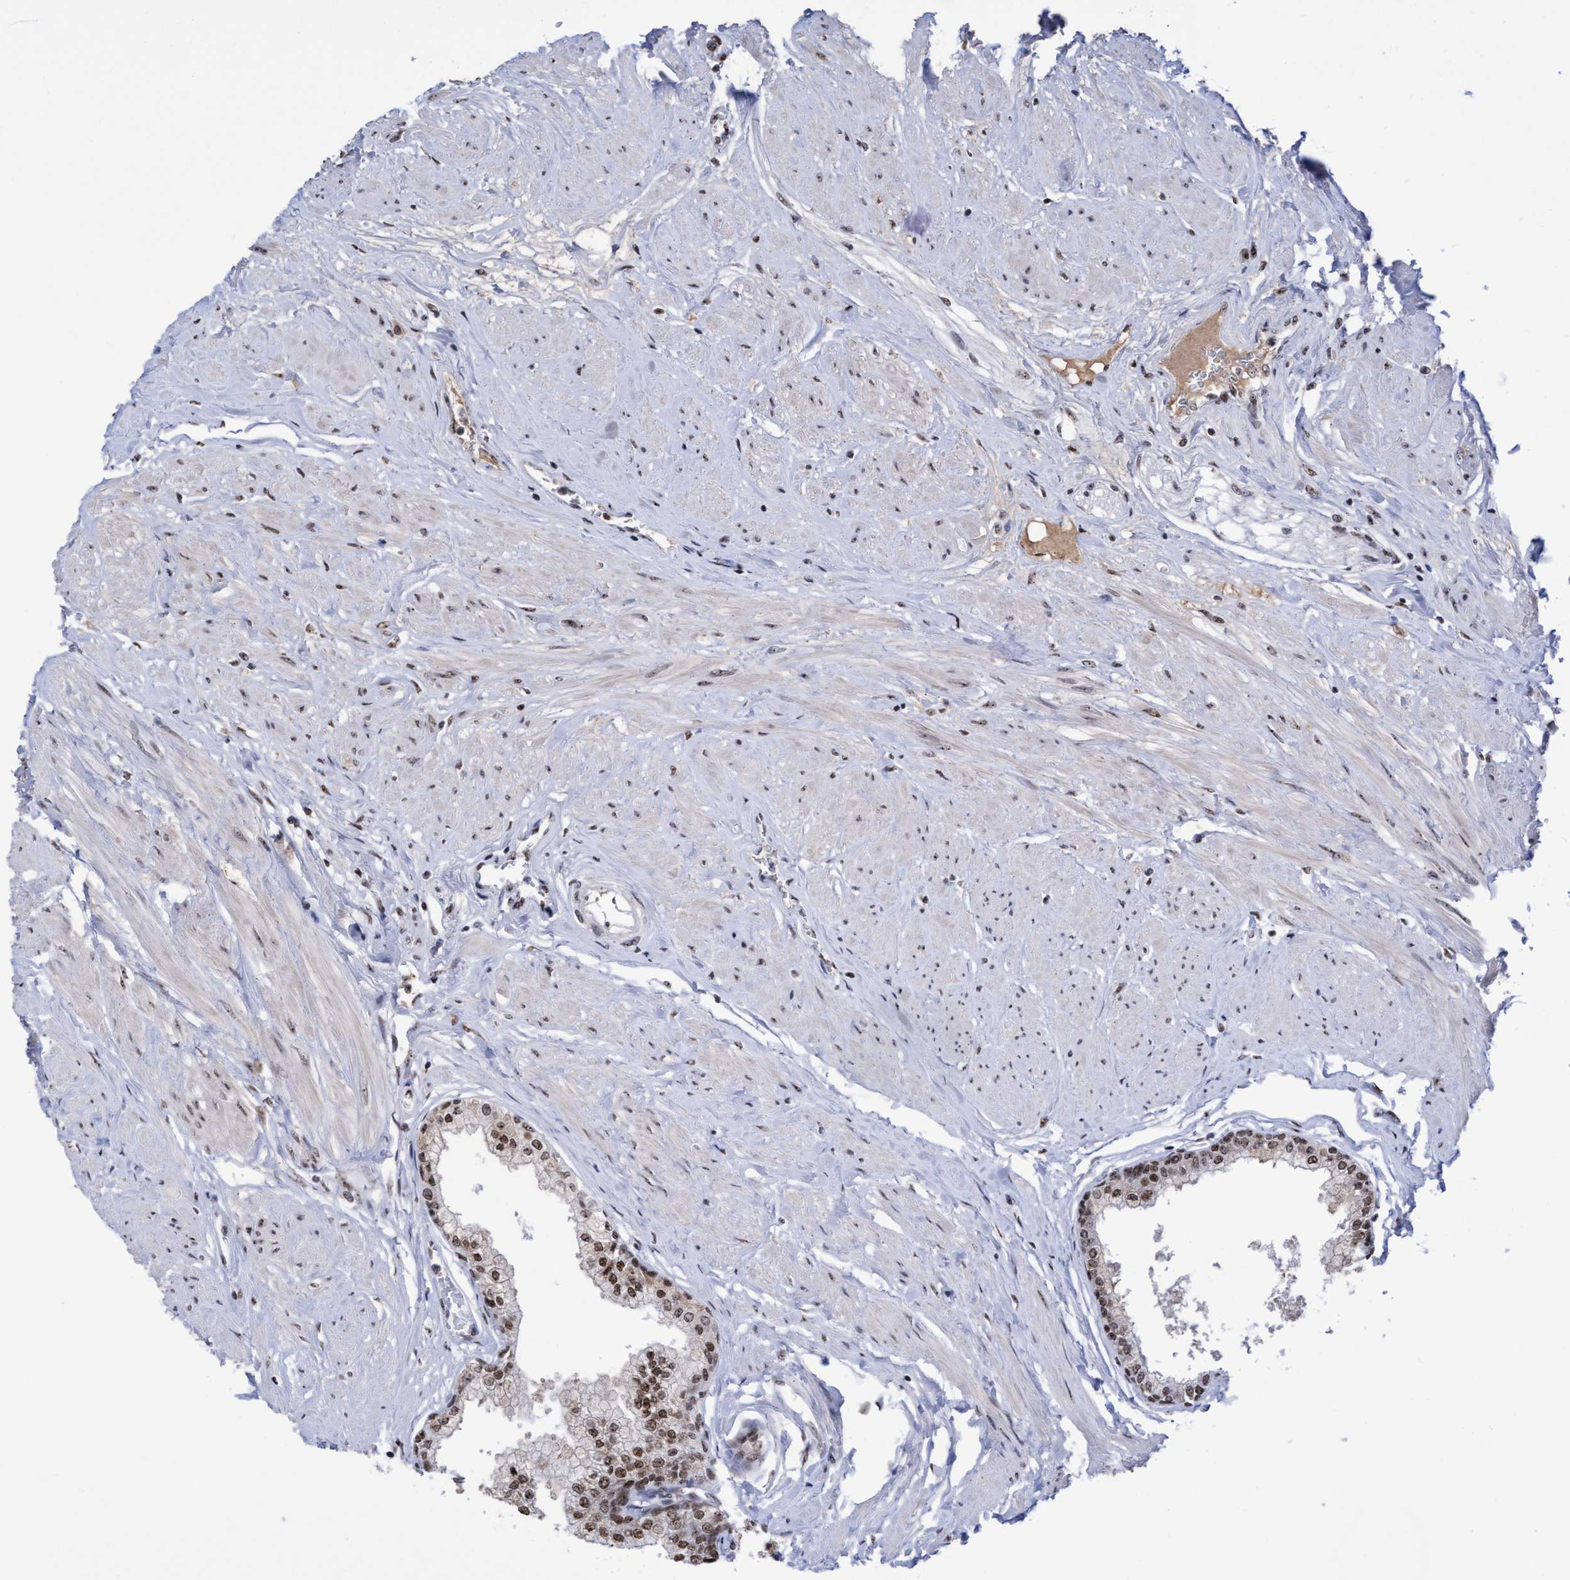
{"staining": {"intensity": "strong", "quantity": ">75%", "location": "nuclear"}, "tissue": "seminal vesicle", "cell_type": "Glandular cells", "image_type": "normal", "snomed": [{"axis": "morphology", "description": "Normal tissue, NOS"}, {"axis": "topography", "description": "Prostate"}, {"axis": "topography", "description": "Seminal veicle"}], "caption": "Brown immunohistochemical staining in benign human seminal vesicle shows strong nuclear staining in approximately >75% of glandular cells.", "gene": "EFCAB10", "patient": {"sex": "male", "age": 60}}